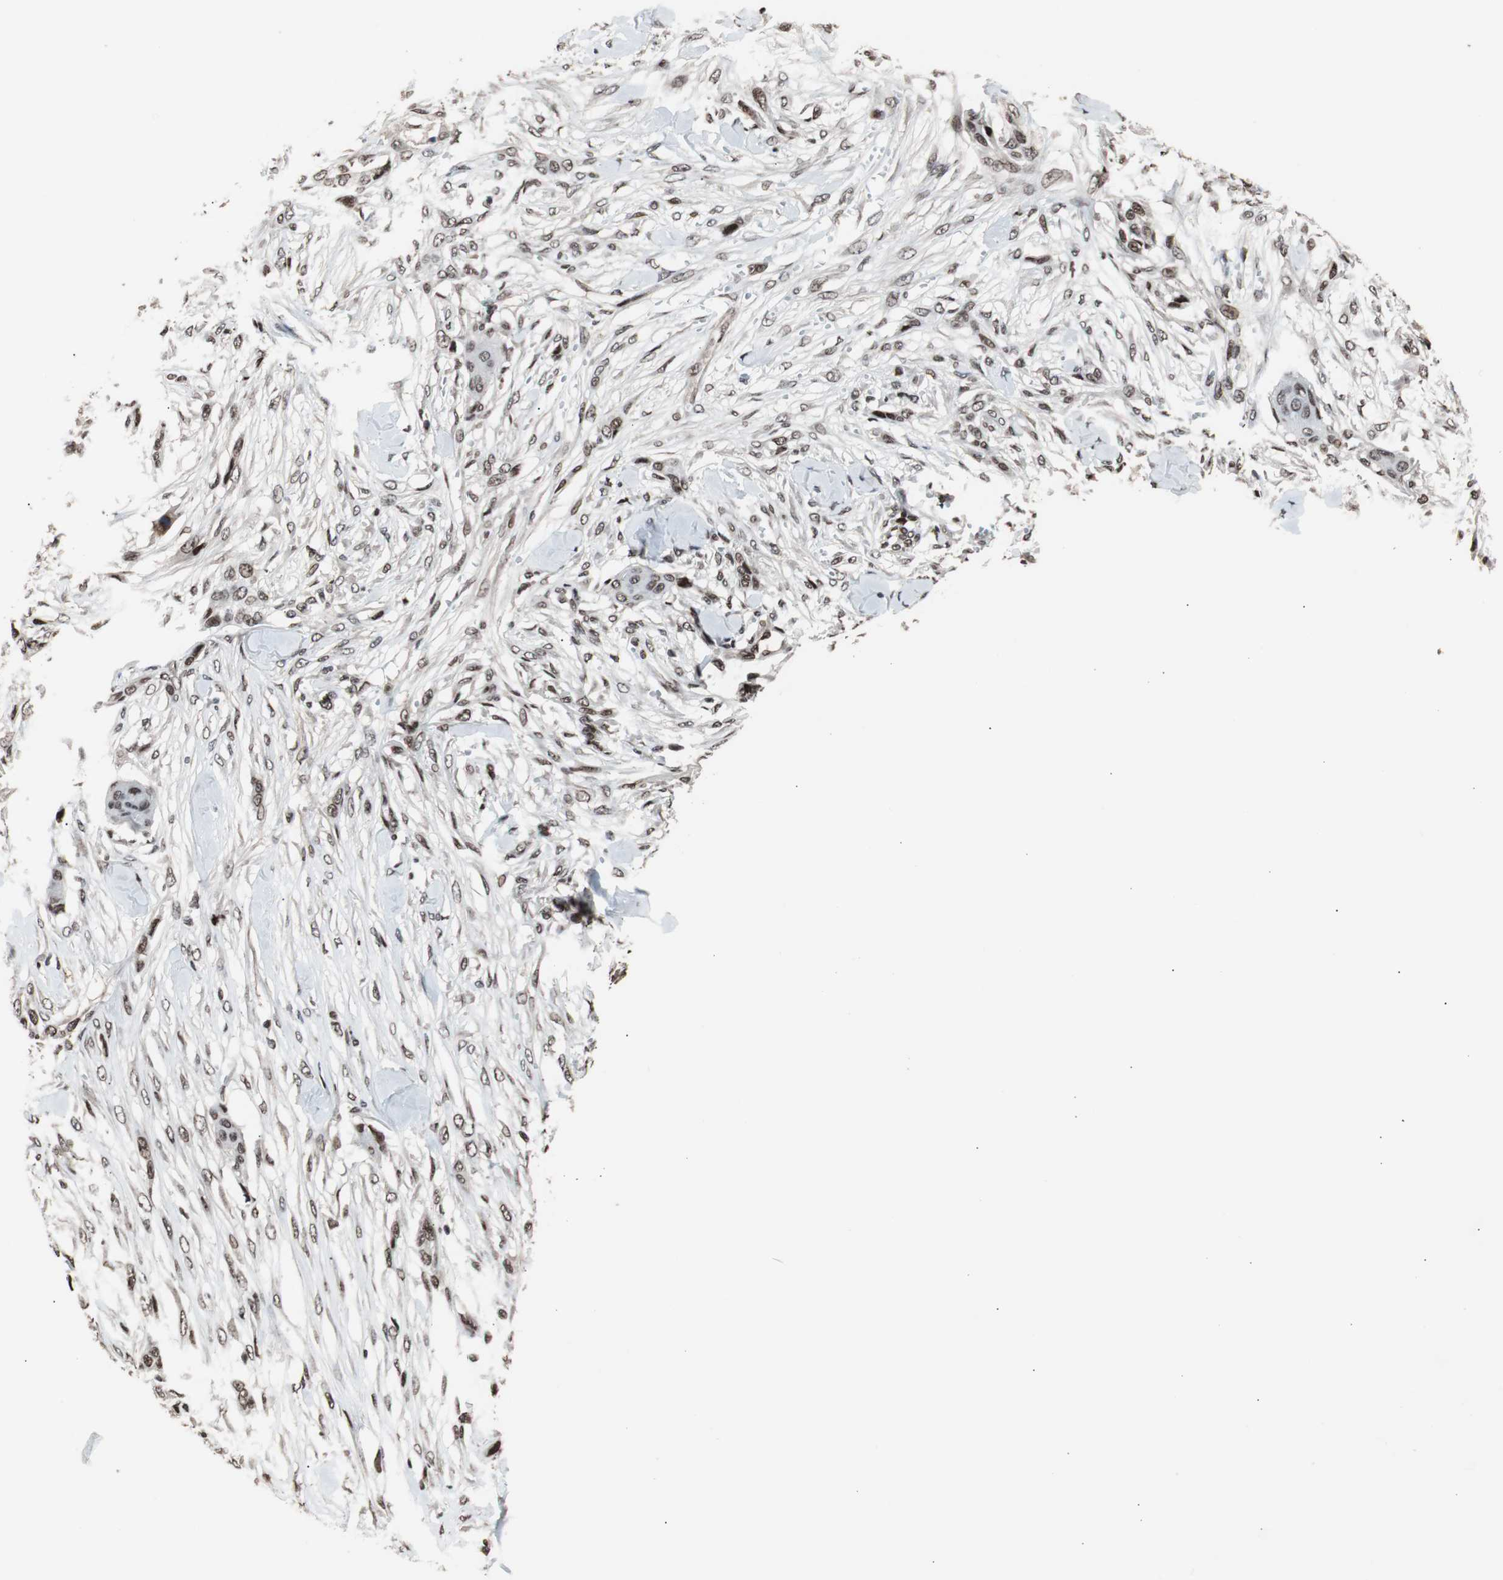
{"staining": {"intensity": "moderate", "quantity": ">75%", "location": "nuclear"}, "tissue": "skin cancer", "cell_type": "Tumor cells", "image_type": "cancer", "snomed": [{"axis": "morphology", "description": "Squamous cell carcinoma, NOS"}, {"axis": "topography", "description": "Skin"}], "caption": "Squamous cell carcinoma (skin) was stained to show a protein in brown. There is medium levels of moderate nuclear positivity in approximately >75% of tumor cells. (DAB (3,3'-diaminobenzidine) IHC with brightfield microscopy, high magnification).", "gene": "POGZ", "patient": {"sex": "female", "age": 59}}